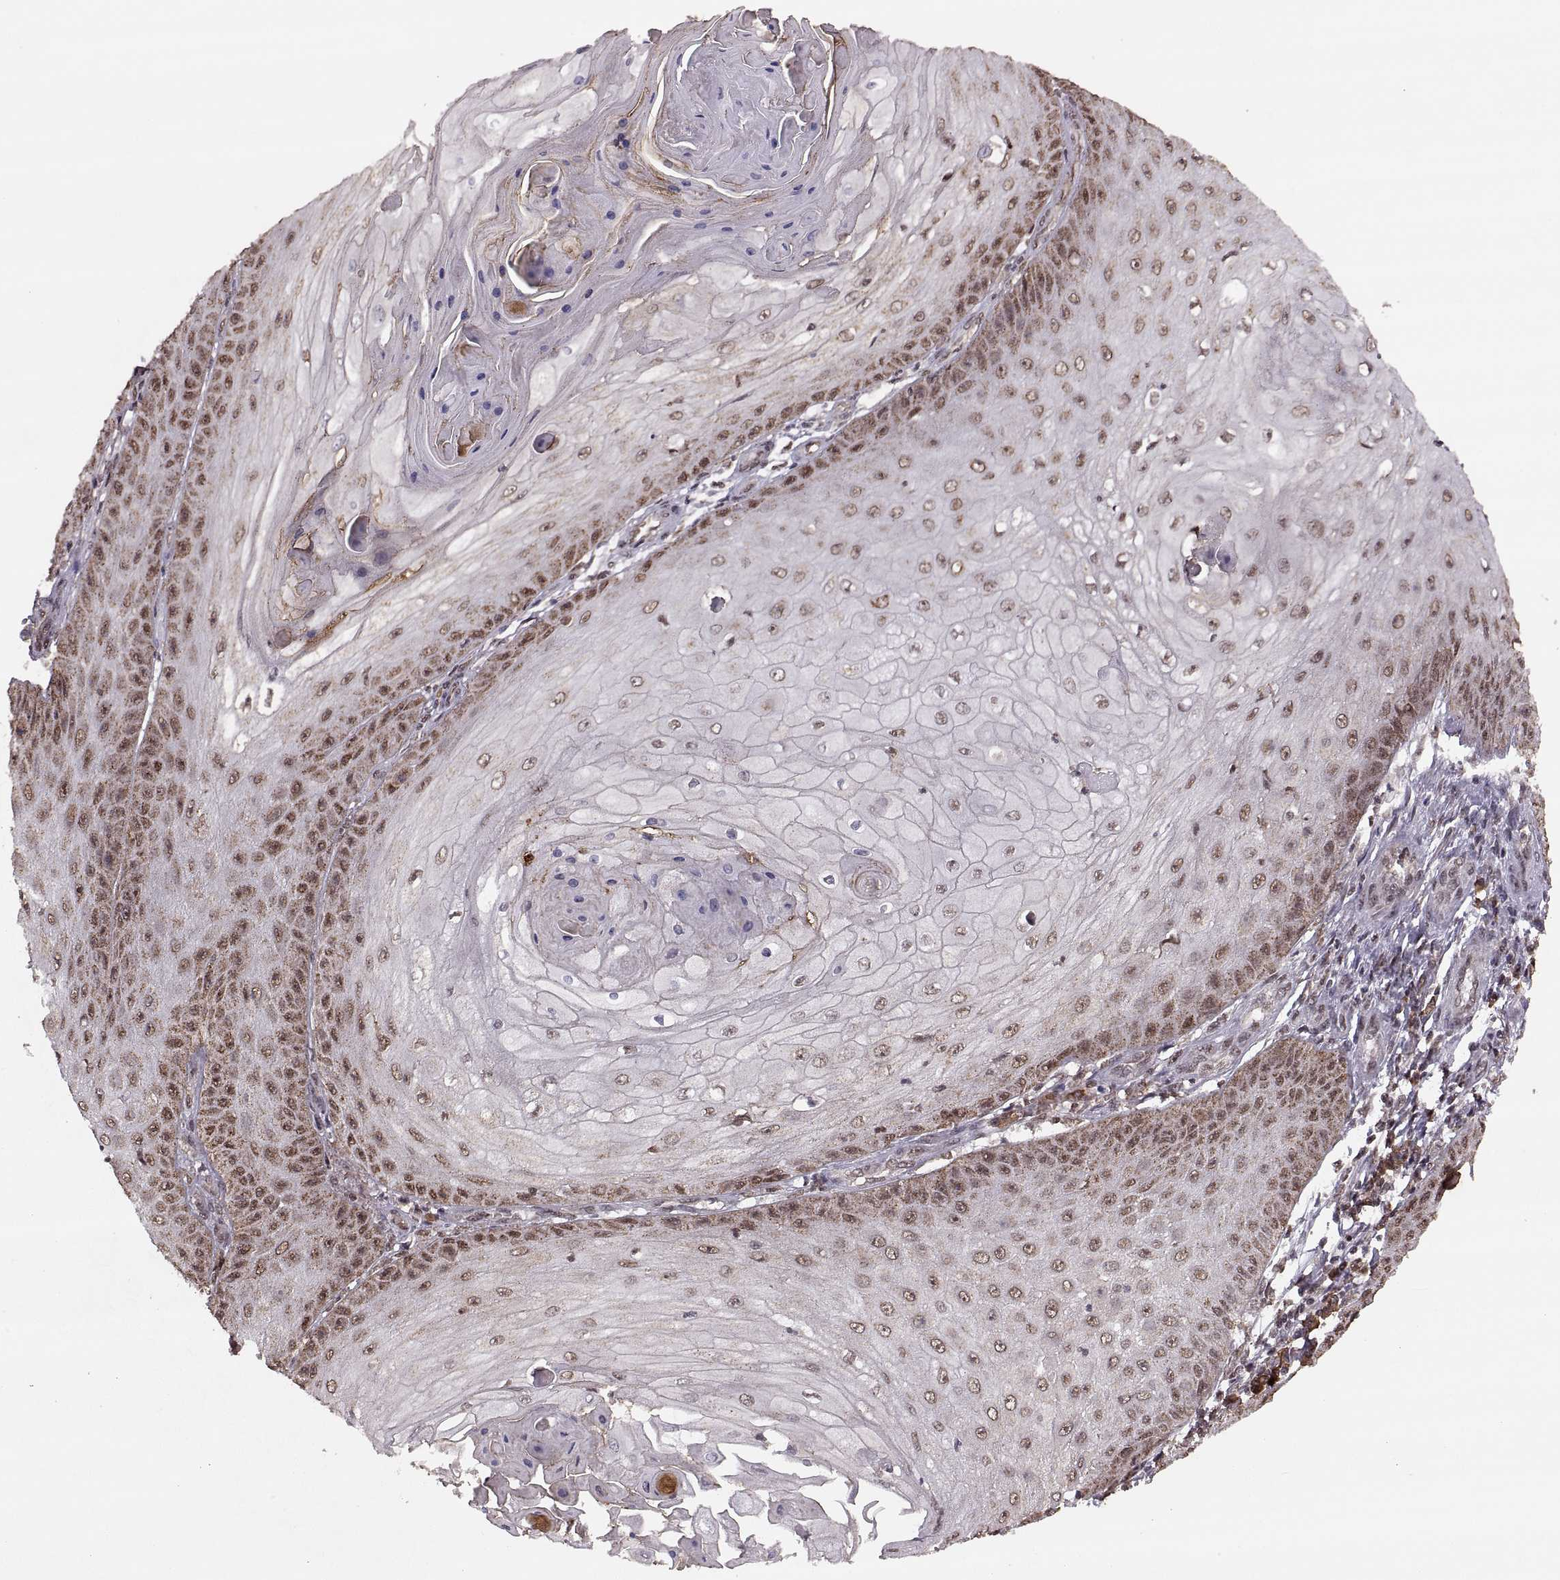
{"staining": {"intensity": "strong", "quantity": "25%-75%", "location": "nuclear"}, "tissue": "skin cancer", "cell_type": "Tumor cells", "image_type": "cancer", "snomed": [{"axis": "morphology", "description": "Squamous cell carcinoma, NOS"}, {"axis": "topography", "description": "Skin"}], "caption": "Immunohistochemistry micrograph of neoplastic tissue: skin cancer stained using immunohistochemistry (IHC) exhibits high levels of strong protein expression localized specifically in the nuclear of tumor cells, appearing as a nuclear brown color.", "gene": "RFT1", "patient": {"sex": "male", "age": 70}}